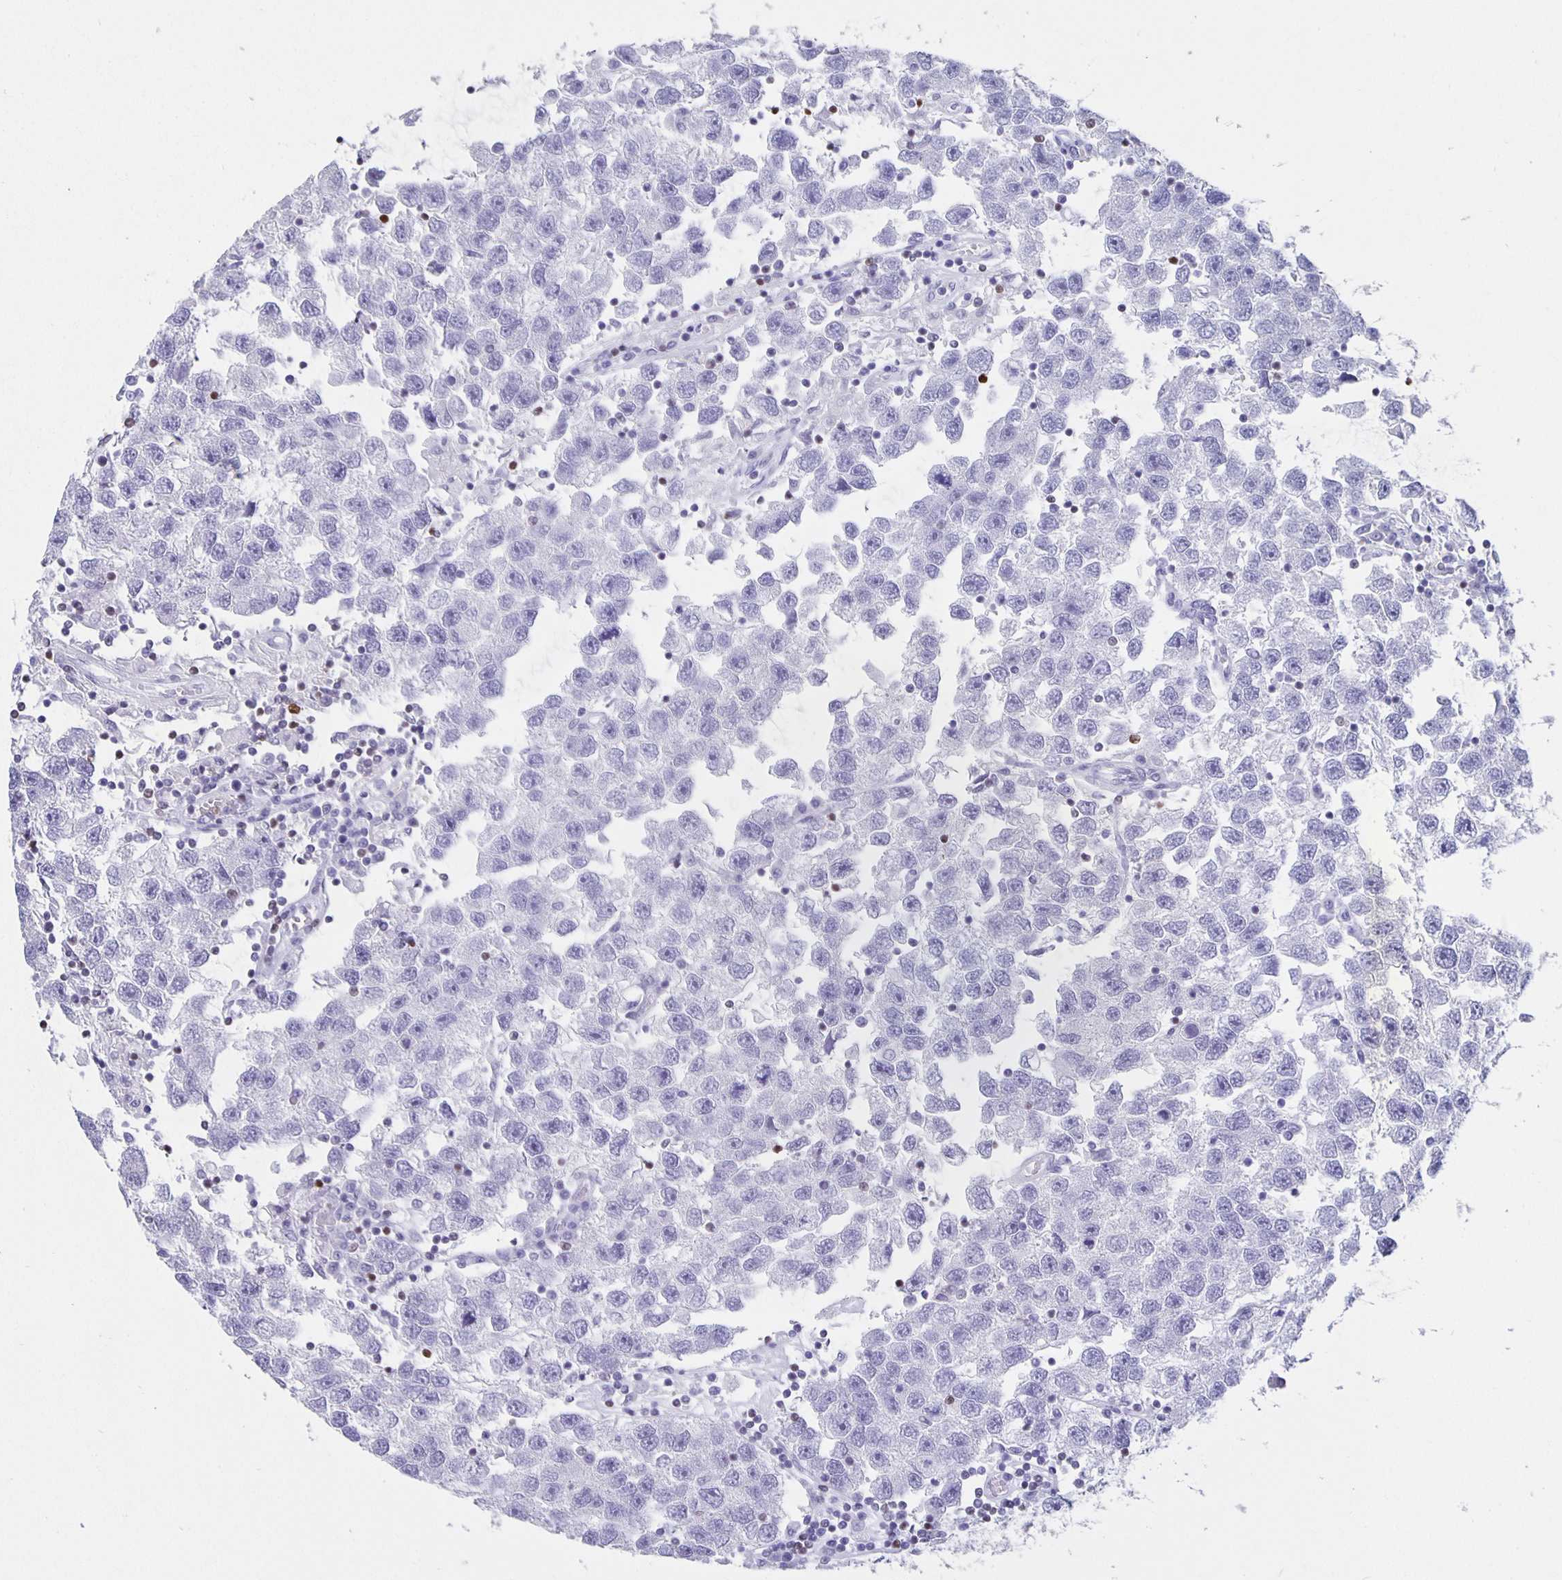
{"staining": {"intensity": "negative", "quantity": "none", "location": "none"}, "tissue": "testis cancer", "cell_type": "Tumor cells", "image_type": "cancer", "snomed": [{"axis": "morphology", "description": "Seminoma, NOS"}, {"axis": "topography", "description": "Testis"}], "caption": "High power microscopy image of an immunohistochemistry image of testis cancer (seminoma), revealing no significant expression in tumor cells.", "gene": "SATB2", "patient": {"sex": "male", "age": 26}}